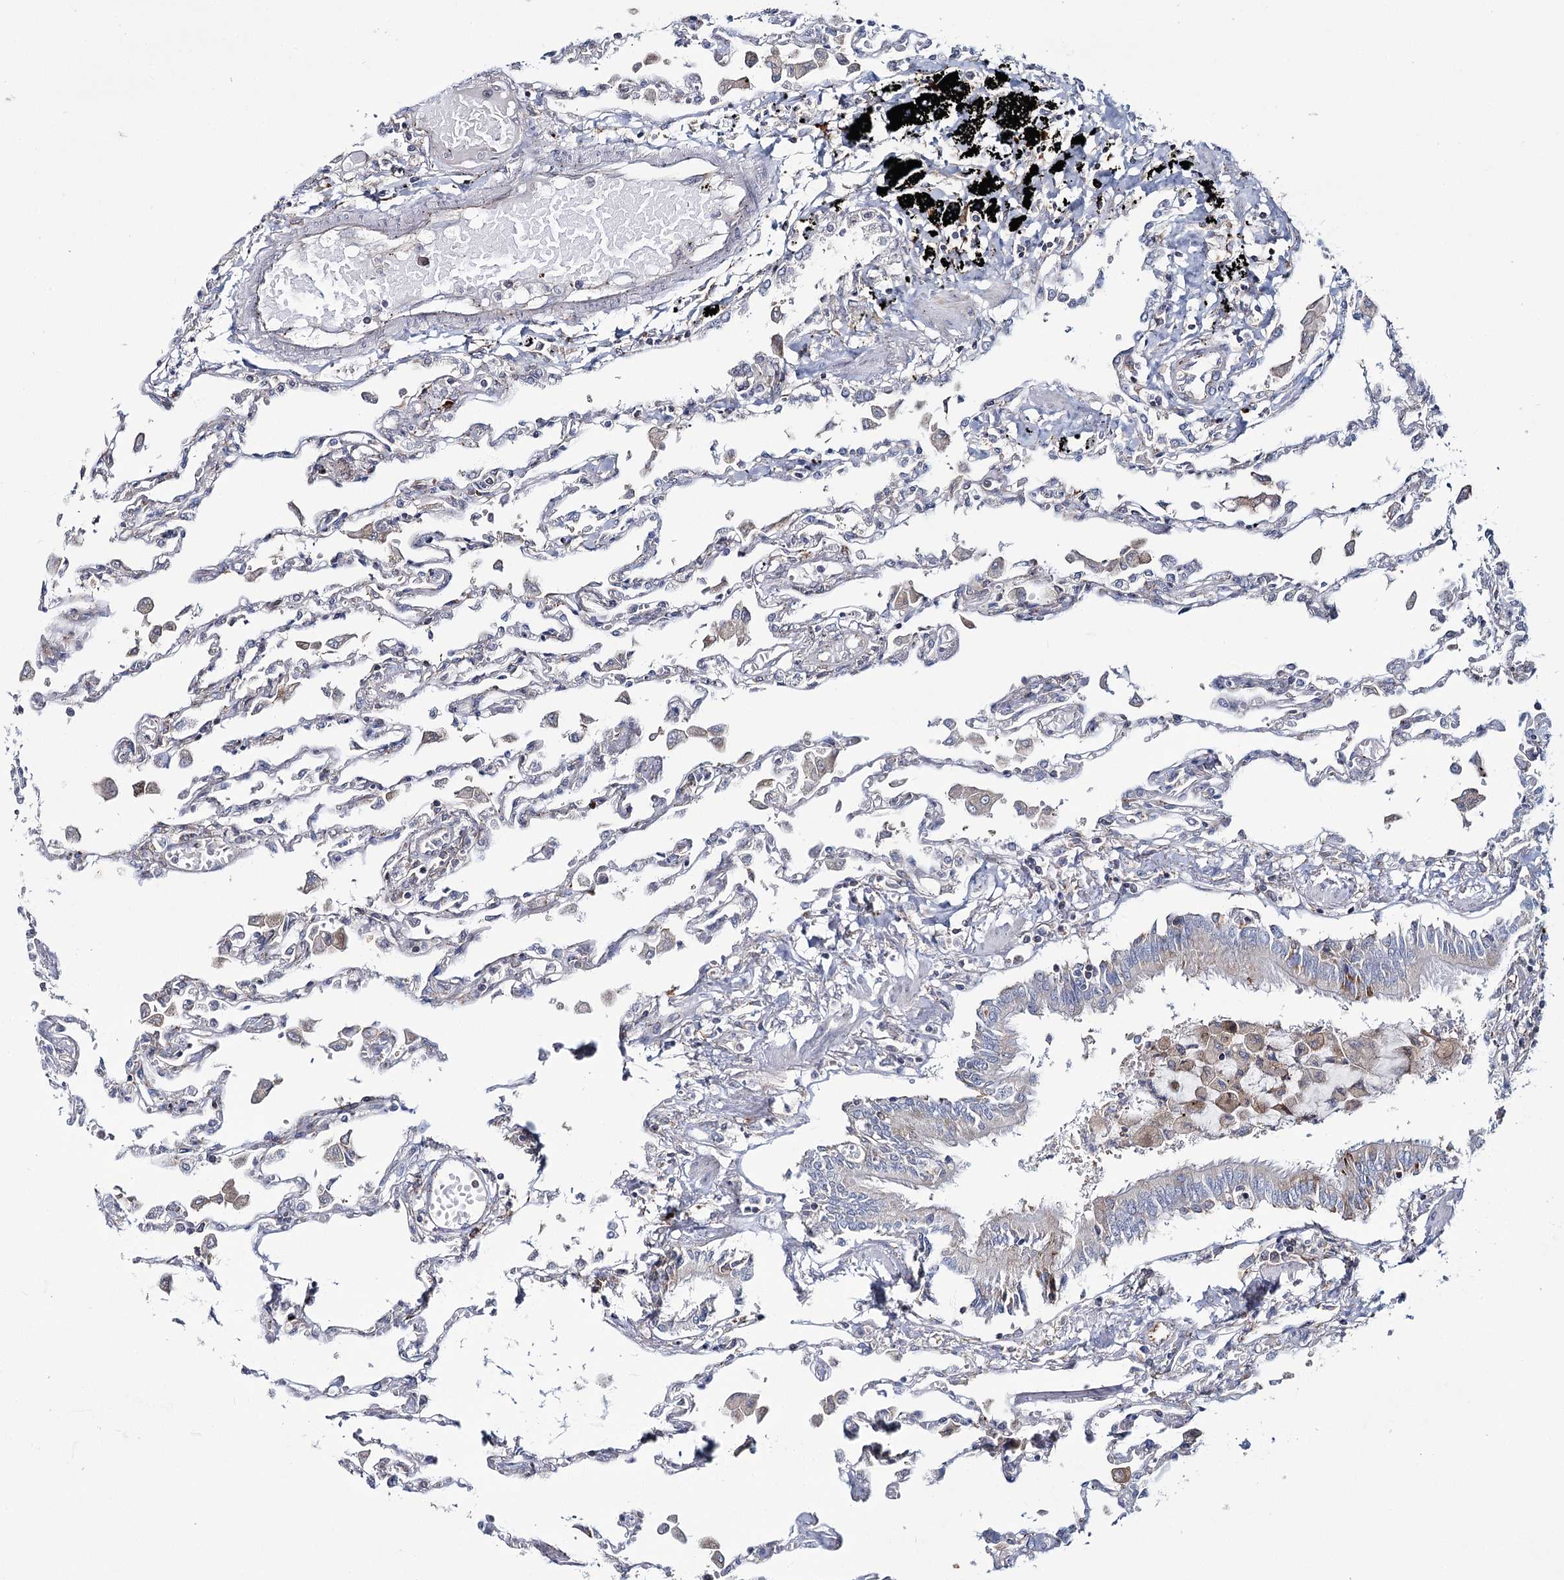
{"staining": {"intensity": "negative", "quantity": "none", "location": "none"}, "tissue": "lung", "cell_type": "Alveolar cells", "image_type": "normal", "snomed": [{"axis": "morphology", "description": "Normal tissue, NOS"}, {"axis": "topography", "description": "Bronchus"}, {"axis": "topography", "description": "Lung"}], "caption": "DAB (3,3'-diaminobenzidine) immunohistochemical staining of unremarkable human lung exhibits no significant expression in alveolar cells.", "gene": "POGLUT1", "patient": {"sex": "female", "age": 49}}